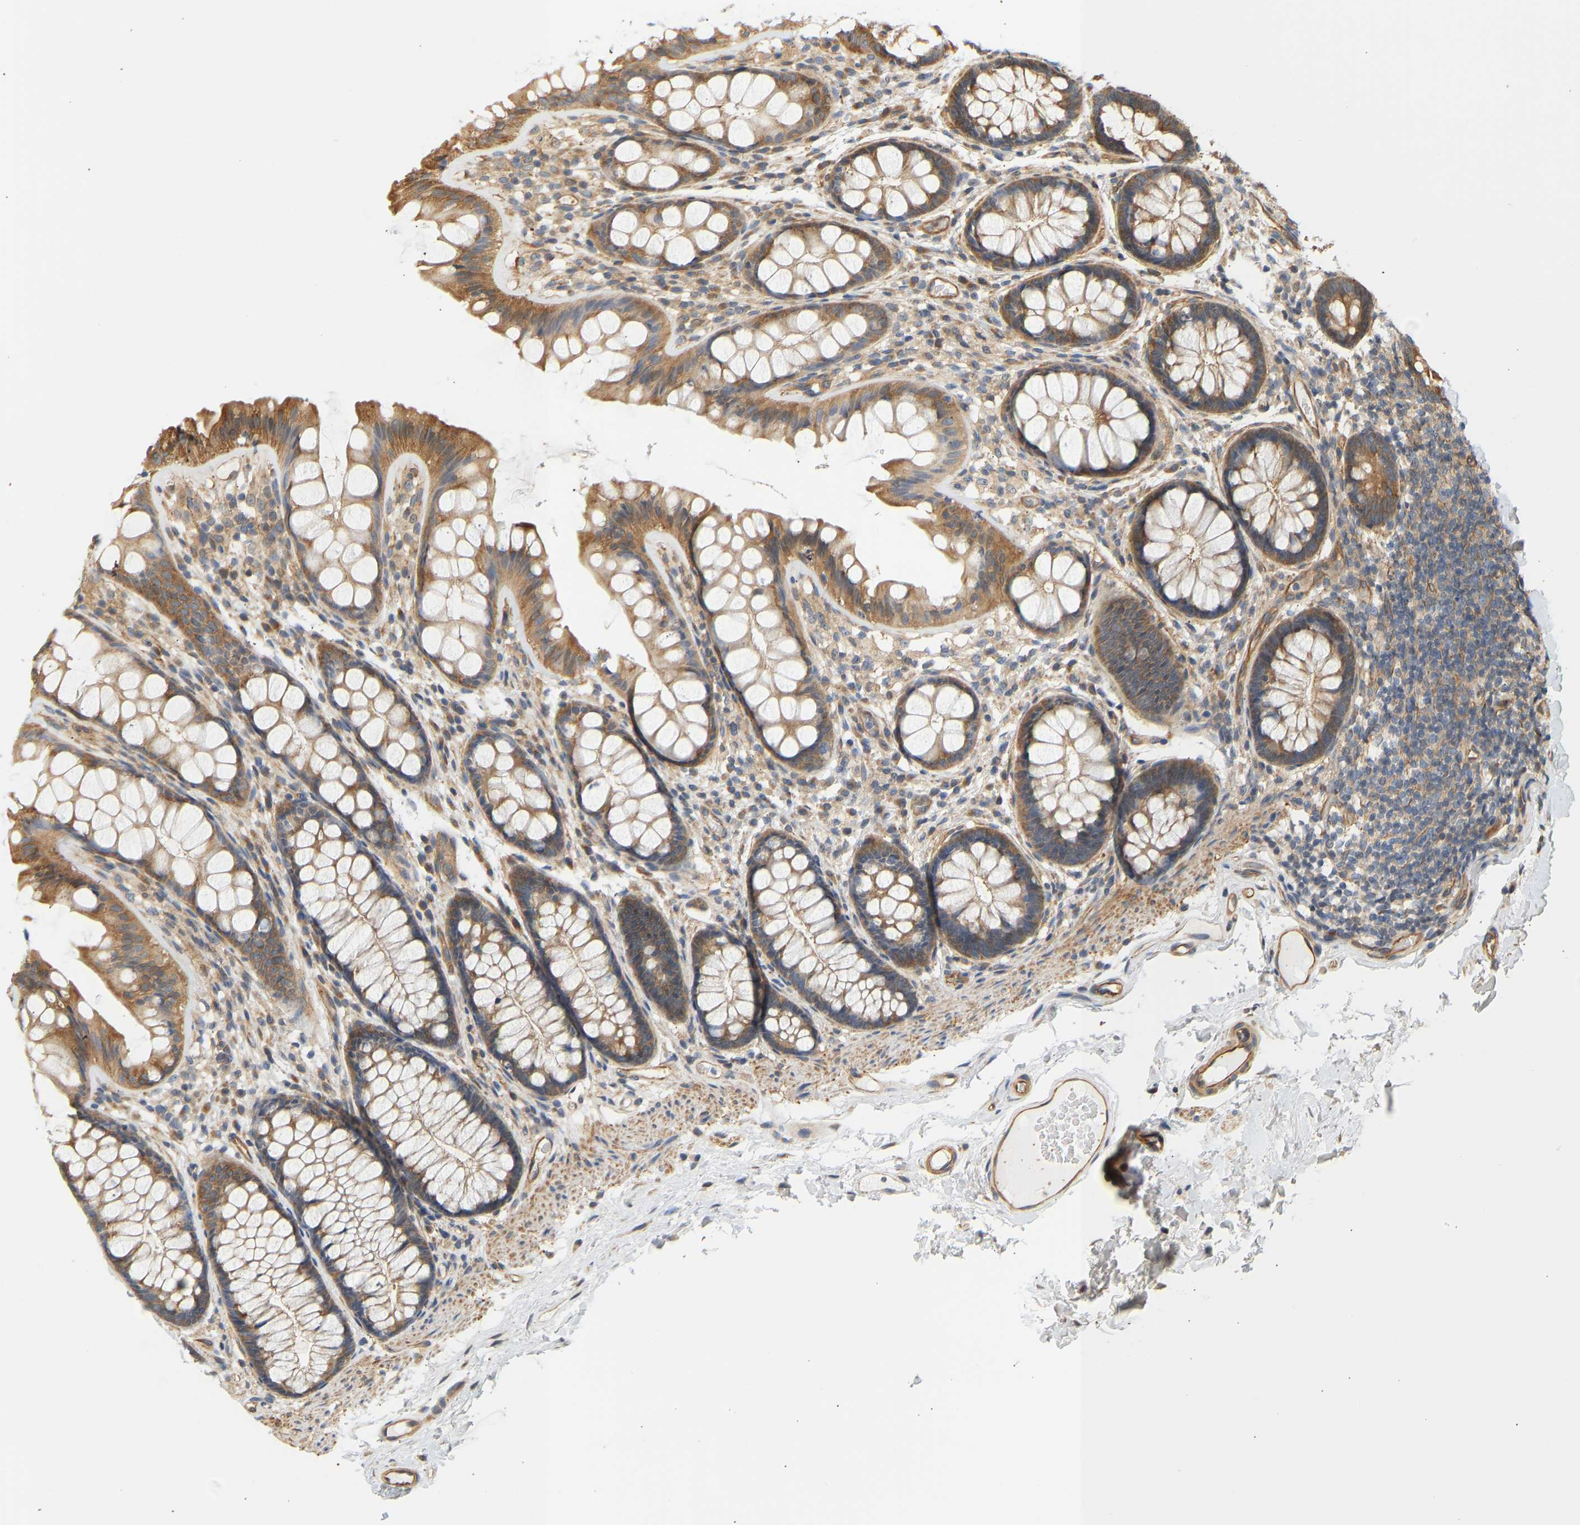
{"staining": {"intensity": "moderate", "quantity": "25%-75%", "location": "cytoplasmic/membranous"}, "tissue": "colon", "cell_type": "Endothelial cells", "image_type": "normal", "snomed": [{"axis": "morphology", "description": "Normal tissue, NOS"}, {"axis": "topography", "description": "Colon"}], "caption": "This micrograph reveals immunohistochemistry (IHC) staining of unremarkable colon, with medium moderate cytoplasmic/membranous staining in about 25%-75% of endothelial cells.", "gene": "CEP57", "patient": {"sex": "female", "age": 56}}